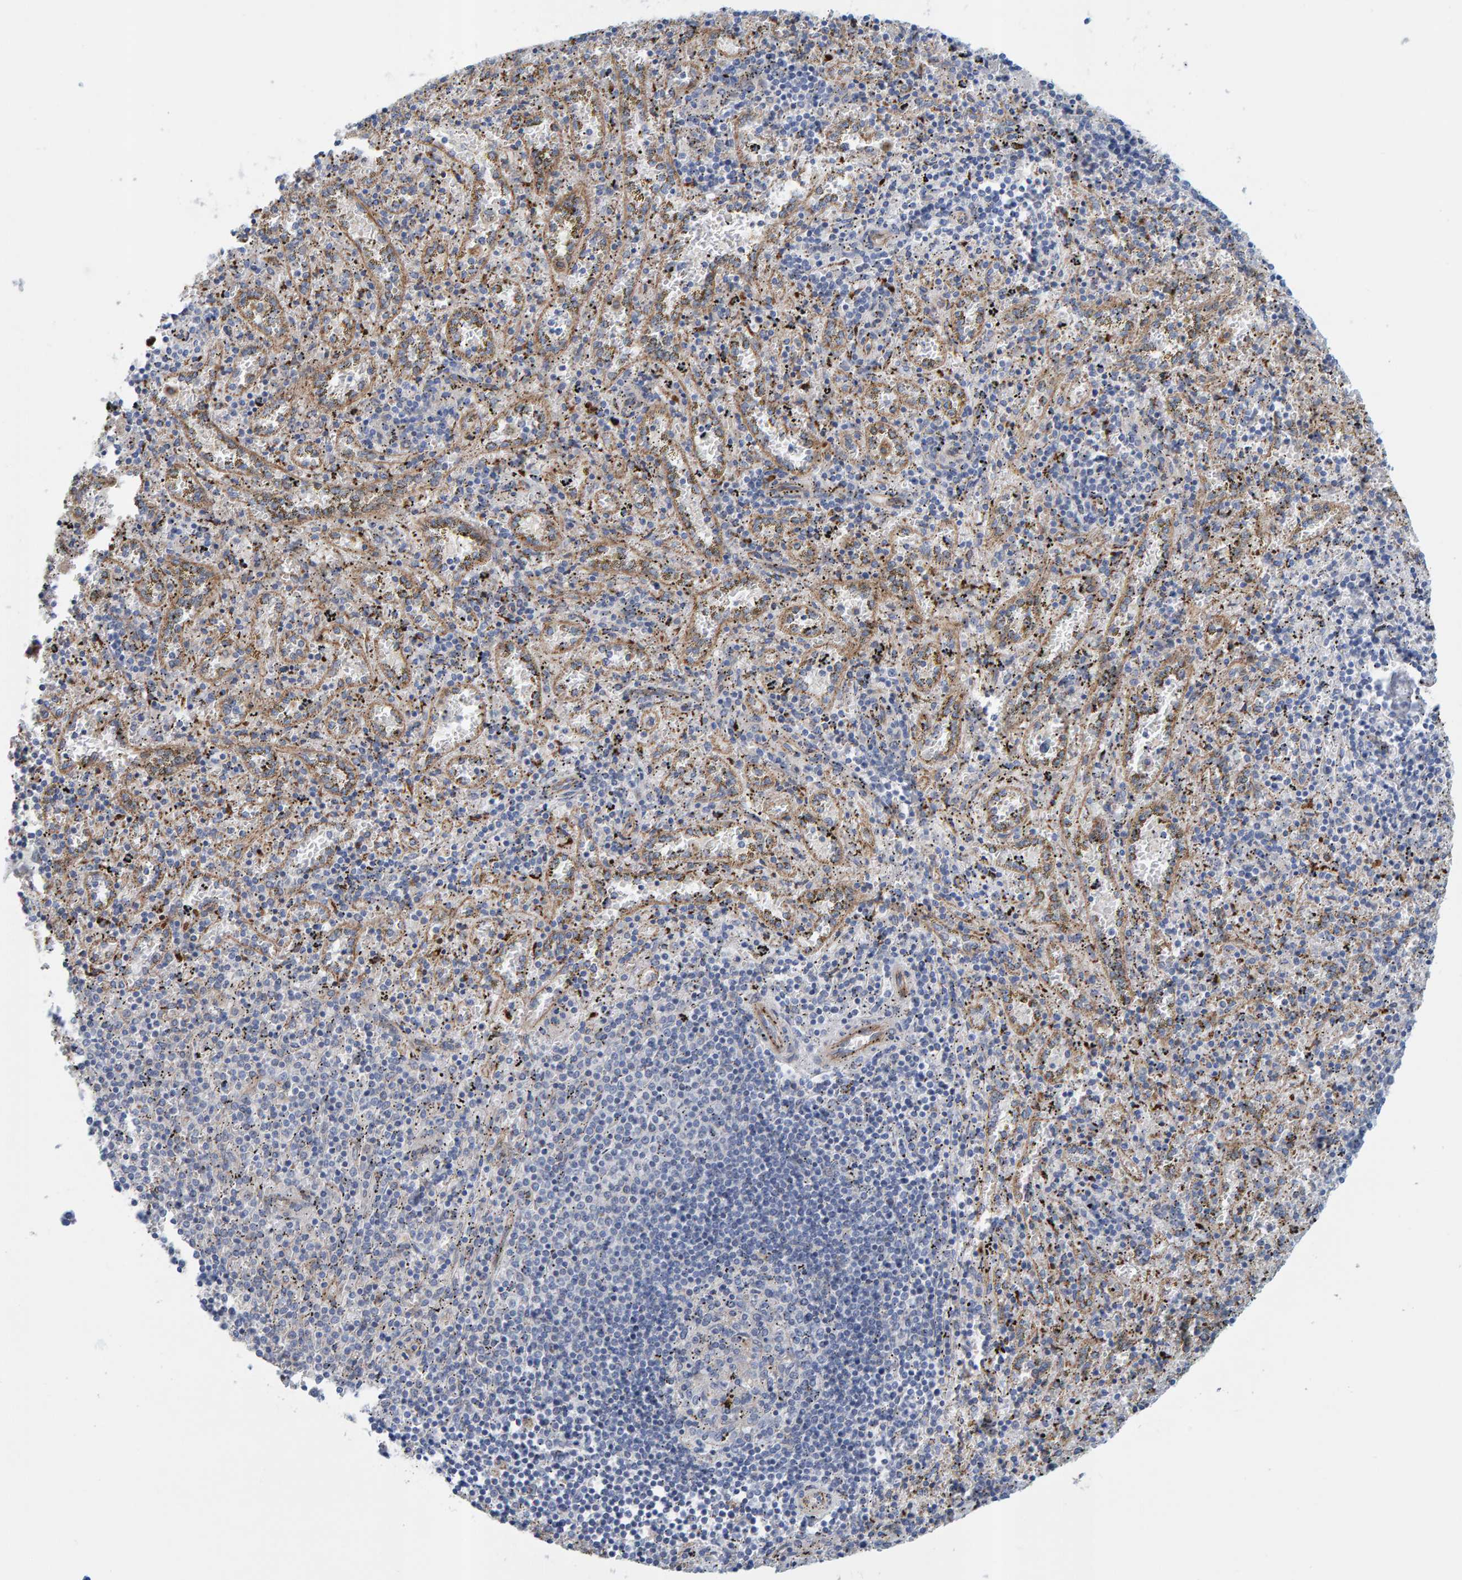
{"staining": {"intensity": "negative", "quantity": "none", "location": "none"}, "tissue": "spleen", "cell_type": "Cells in red pulp", "image_type": "normal", "snomed": [{"axis": "morphology", "description": "Normal tissue, NOS"}, {"axis": "topography", "description": "Spleen"}], "caption": "Protein analysis of benign spleen reveals no significant positivity in cells in red pulp. (Stains: DAB immunohistochemistry with hematoxylin counter stain, Microscopy: brightfield microscopy at high magnification).", "gene": "KRBA2", "patient": {"sex": "male", "age": 11}}